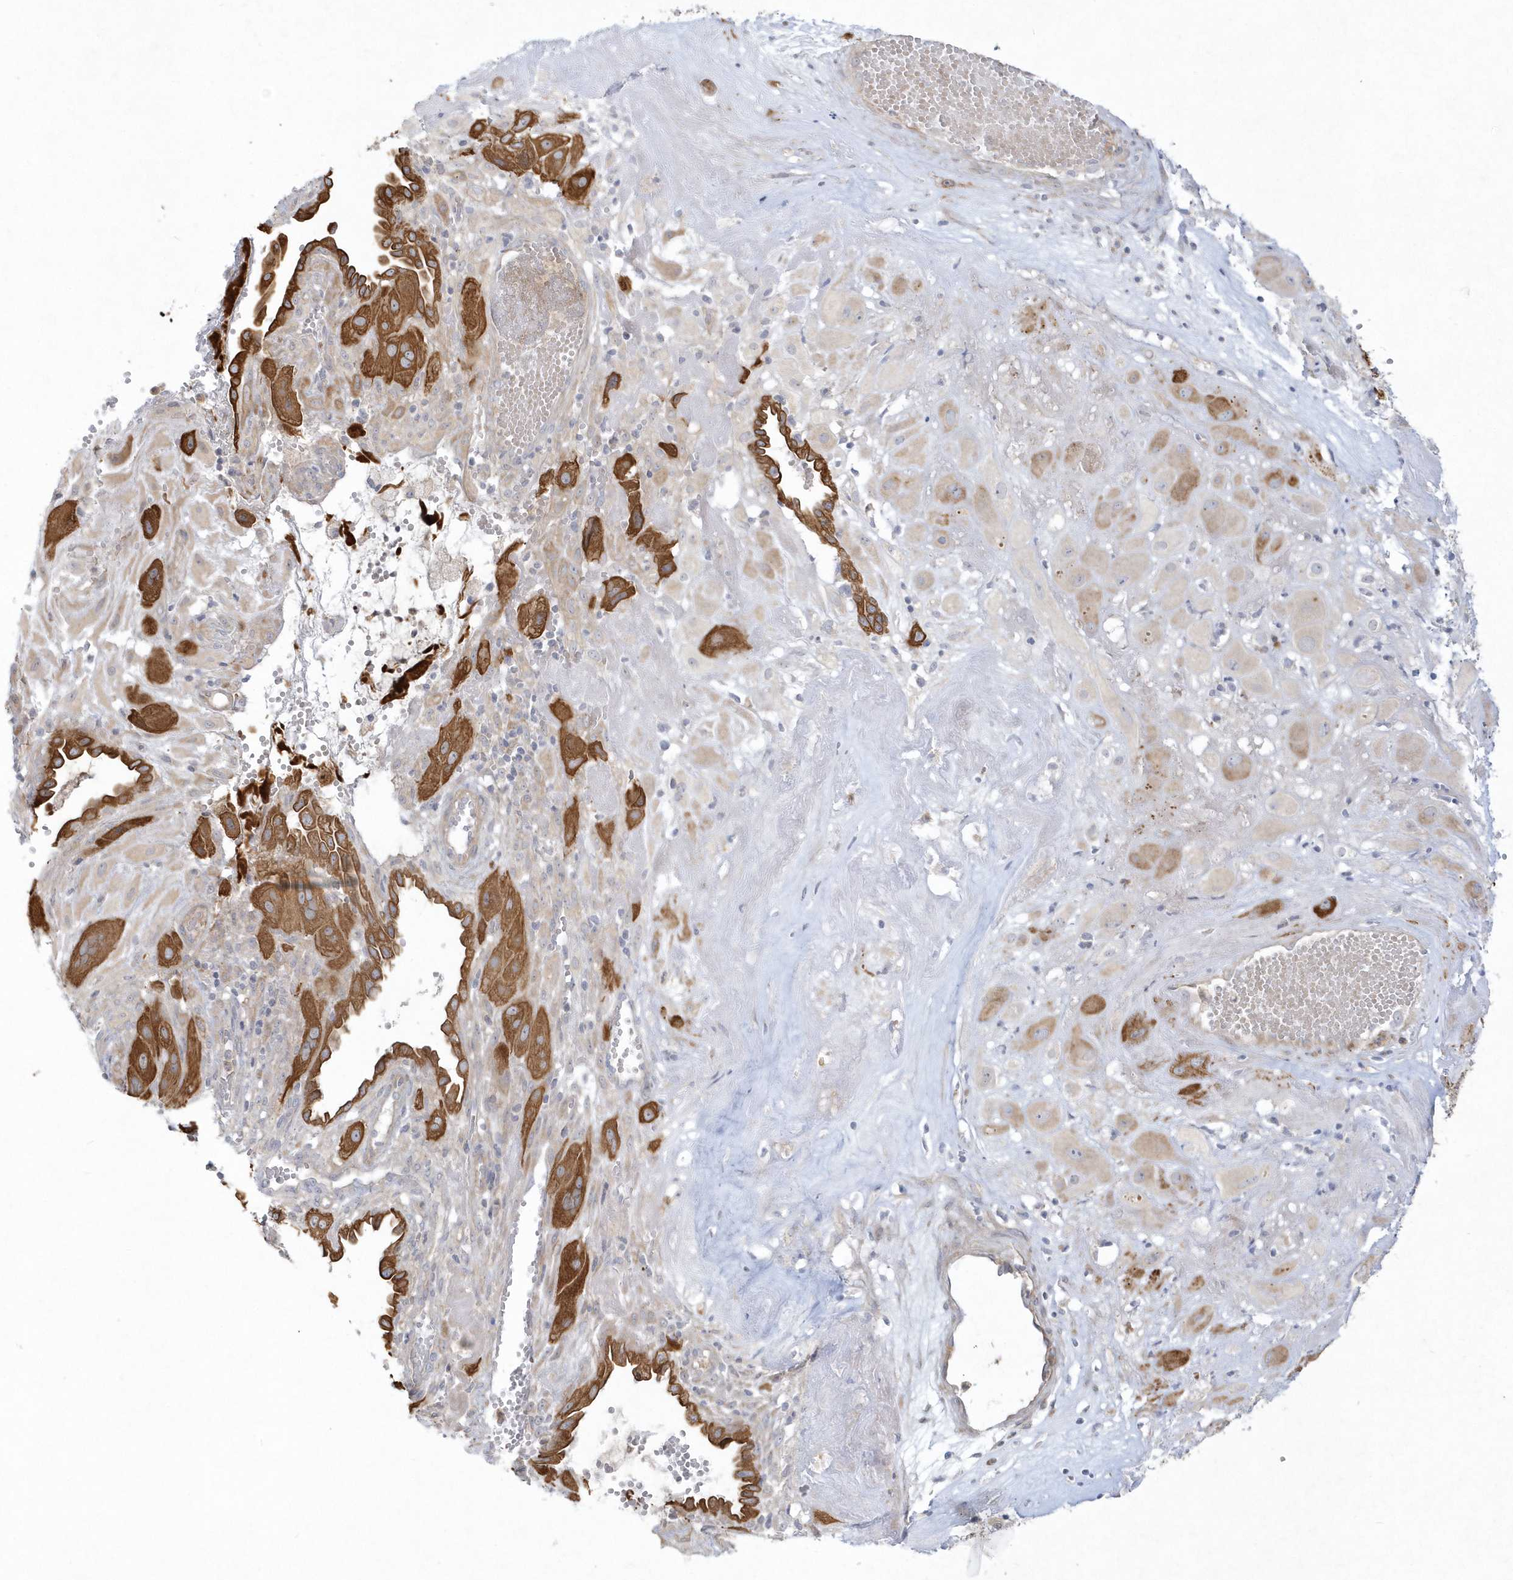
{"staining": {"intensity": "strong", "quantity": ">75%", "location": "cytoplasmic/membranous"}, "tissue": "cervical cancer", "cell_type": "Tumor cells", "image_type": "cancer", "snomed": [{"axis": "morphology", "description": "Squamous cell carcinoma, NOS"}, {"axis": "topography", "description": "Cervix"}], "caption": "Immunohistochemical staining of cervical squamous cell carcinoma exhibits strong cytoplasmic/membranous protein positivity in about >75% of tumor cells.", "gene": "LARS1", "patient": {"sex": "female", "age": 34}}